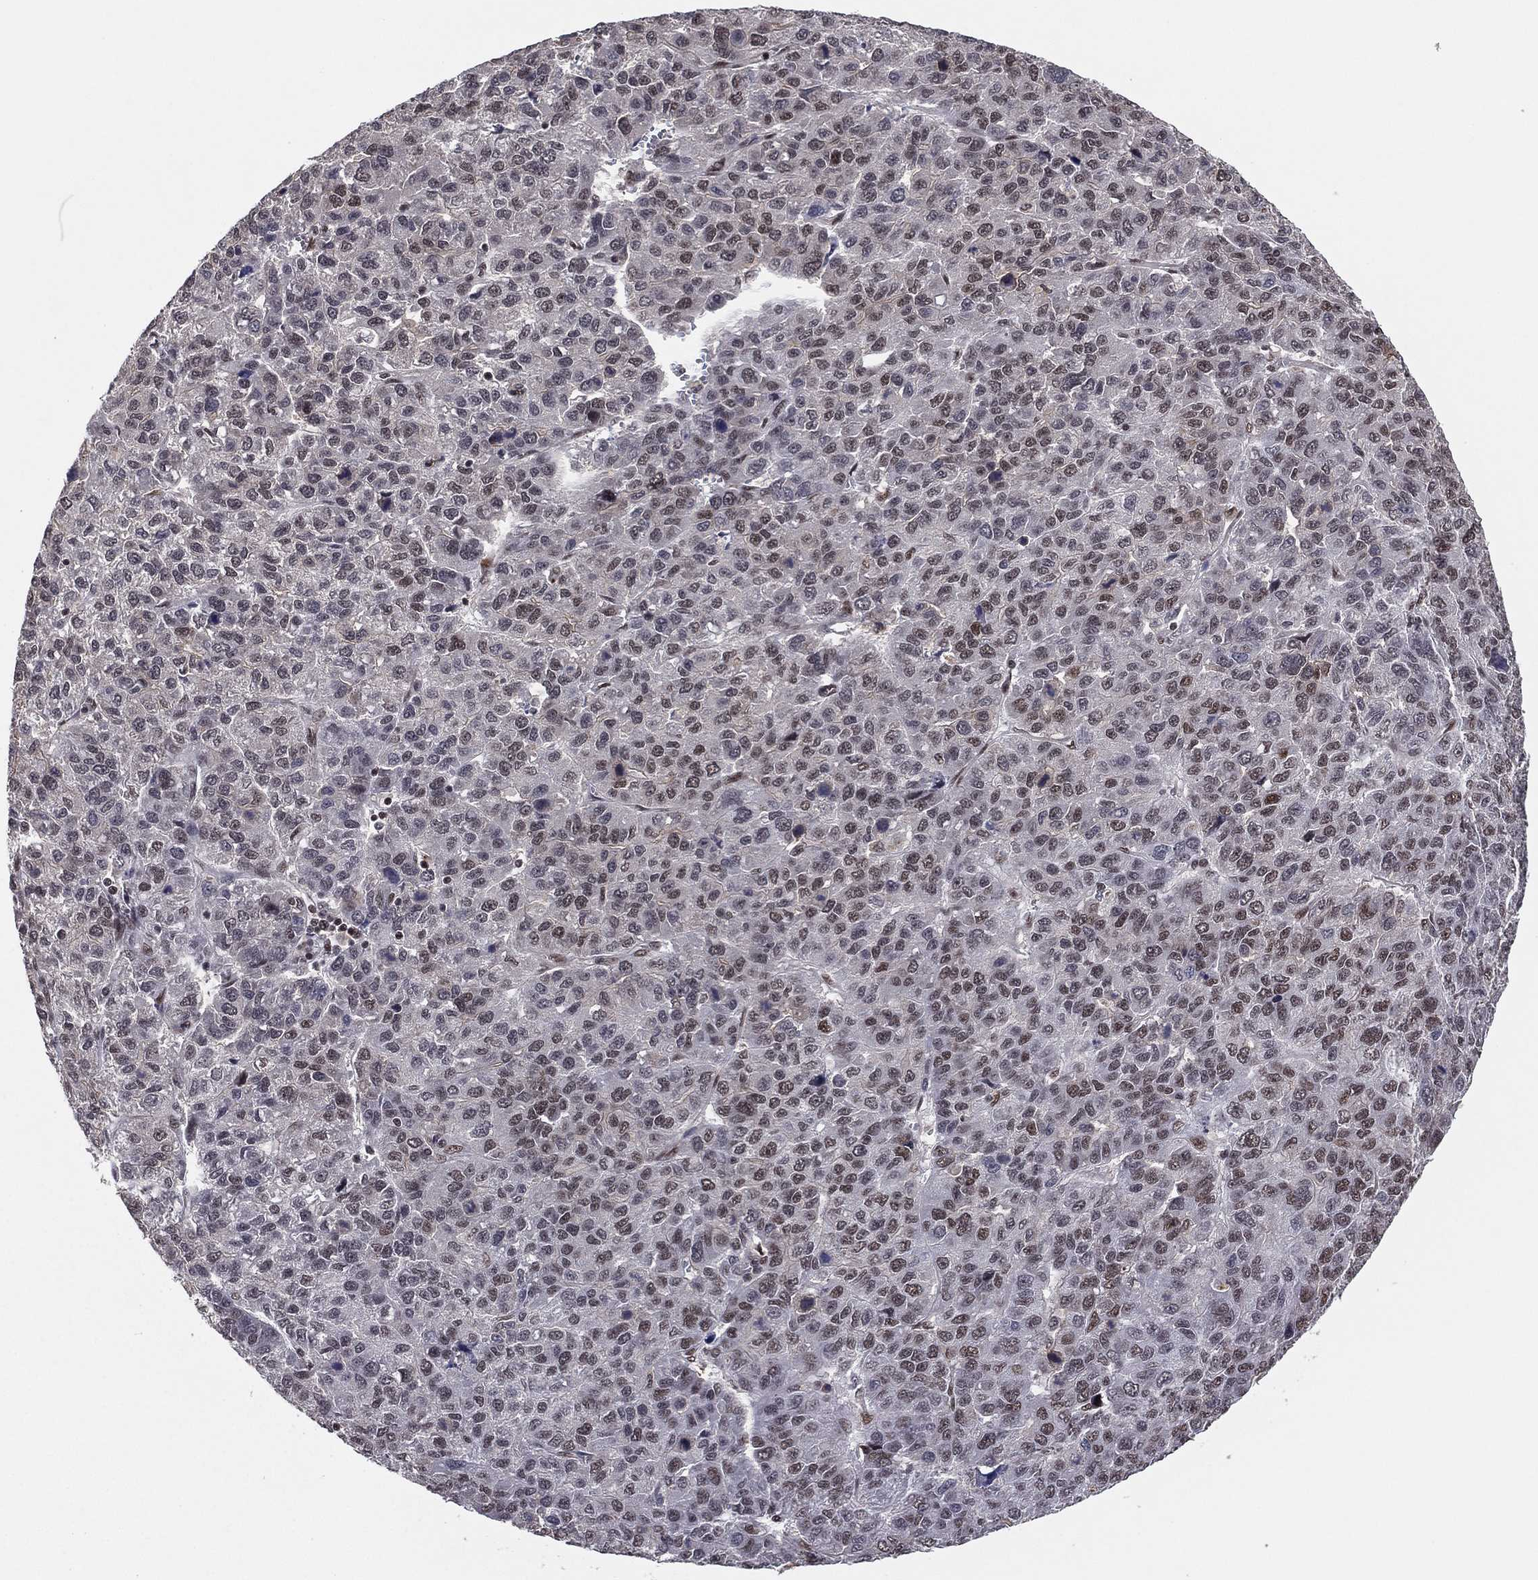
{"staining": {"intensity": "moderate", "quantity": "25%-75%", "location": "nuclear"}, "tissue": "liver cancer", "cell_type": "Tumor cells", "image_type": "cancer", "snomed": [{"axis": "morphology", "description": "Carcinoma, Hepatocellular, NOS"}, {"axis": "topography", "description": "Liver"}], "caption": "Tumor cells demonstrate moderate nuclear expression in approximately 25%-75% of cells in hepatocellular carcinoma (liver).", "gene": "GPALPP1", "patient": {"sex": "male", "age": 69}}